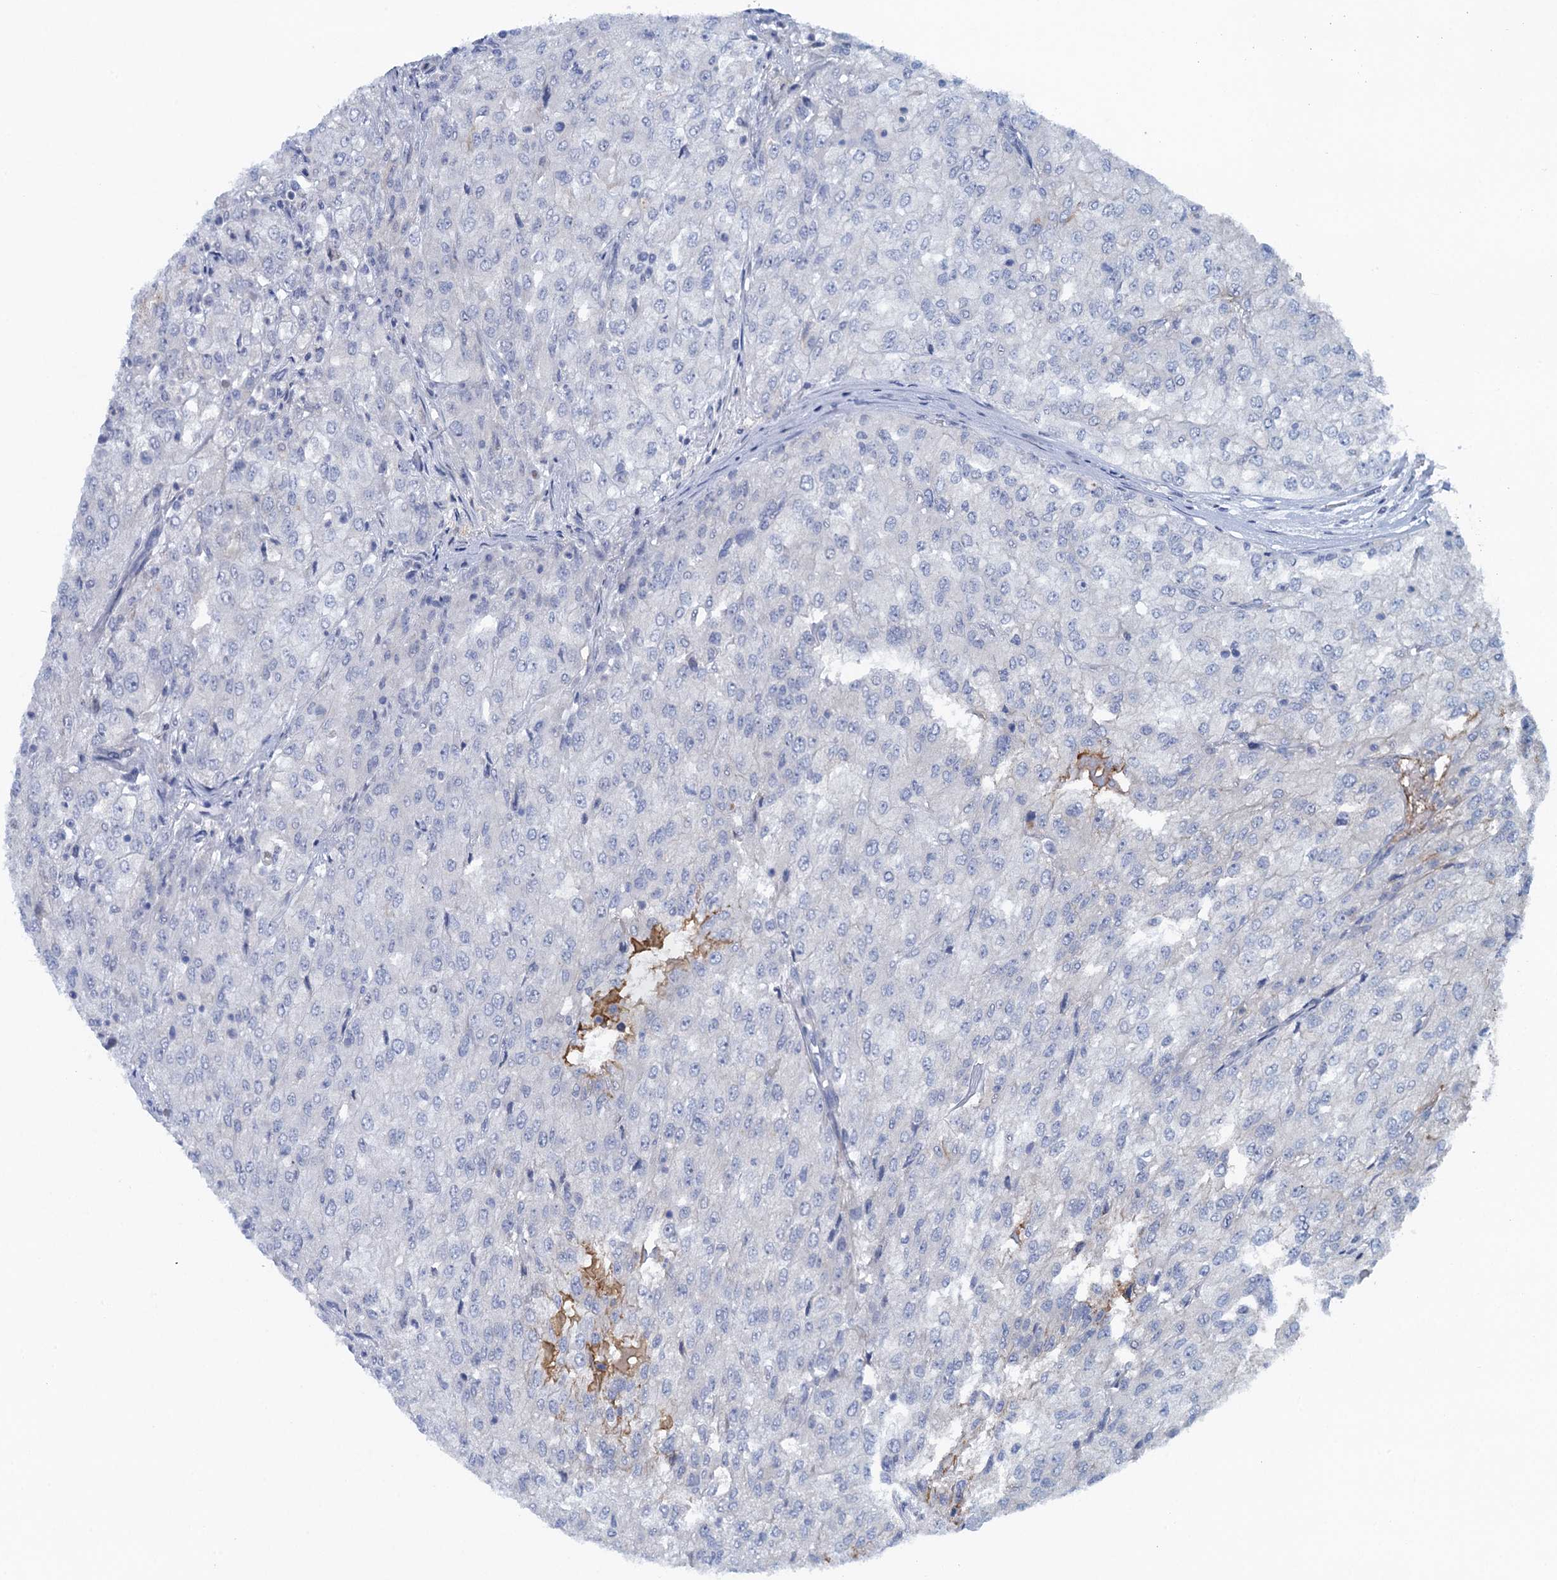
{"staining": {"intensity": "negative", "quantity": "none", "location": "none"}, "tissue": "renal cancer", "cell_type": "Tumor cells", "image_type": "cancer", "snomed": [{"axis": "morphology", "description": "Adenocarcinoma, NOS"}, {"axis": "topography", "description": "Kidney"}], "caption": "DAB immunohistochemical staining of human renal cancer reveals no significant staining in tumor cells.", "gene": "SCEL", "patient": {"sex": "female", "age": 54}}